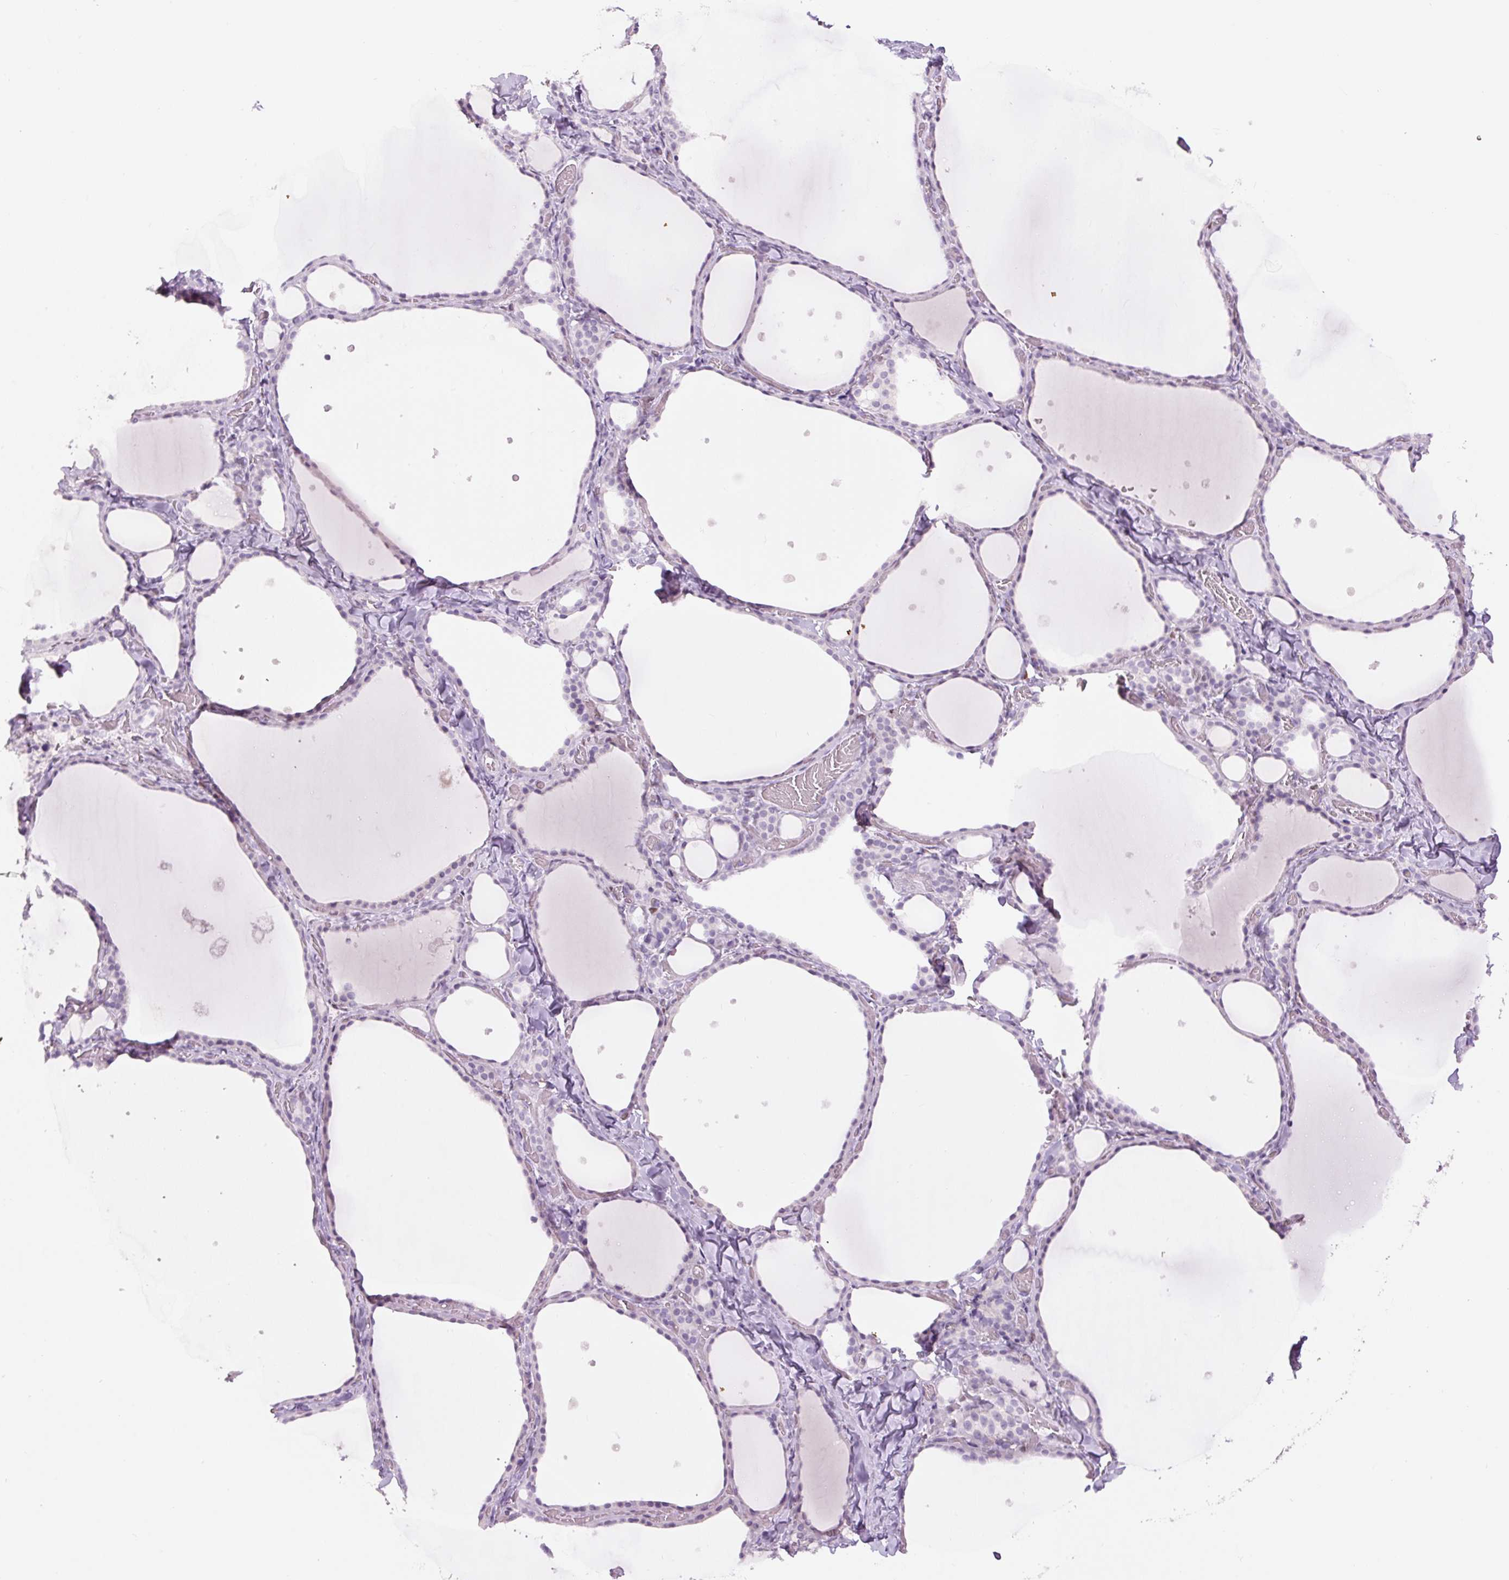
{"staining": {"intensity": "negative", "quantity": "none", "location": "none"}, "tissue": "thyroid gland", "cell_type": "Glandular cells", "image_type": "normal", "snomed": [{"axis": "morphology", "description": "Normal tissue, NOS"}, {"axis": "topography", "description": "Thyroid gland"}], "caption": "This is a histopathology image of IHC staining of unremarkable thyroid gland, which shows no staining in glandular cells. The staining is performed using DAB (3,3'-diaminobenzidine) brown chromogen with nuclei counter-stained in using hematoxylin.", "gene": "SIX1", "patient": {"sex": "female", "age": 36}}